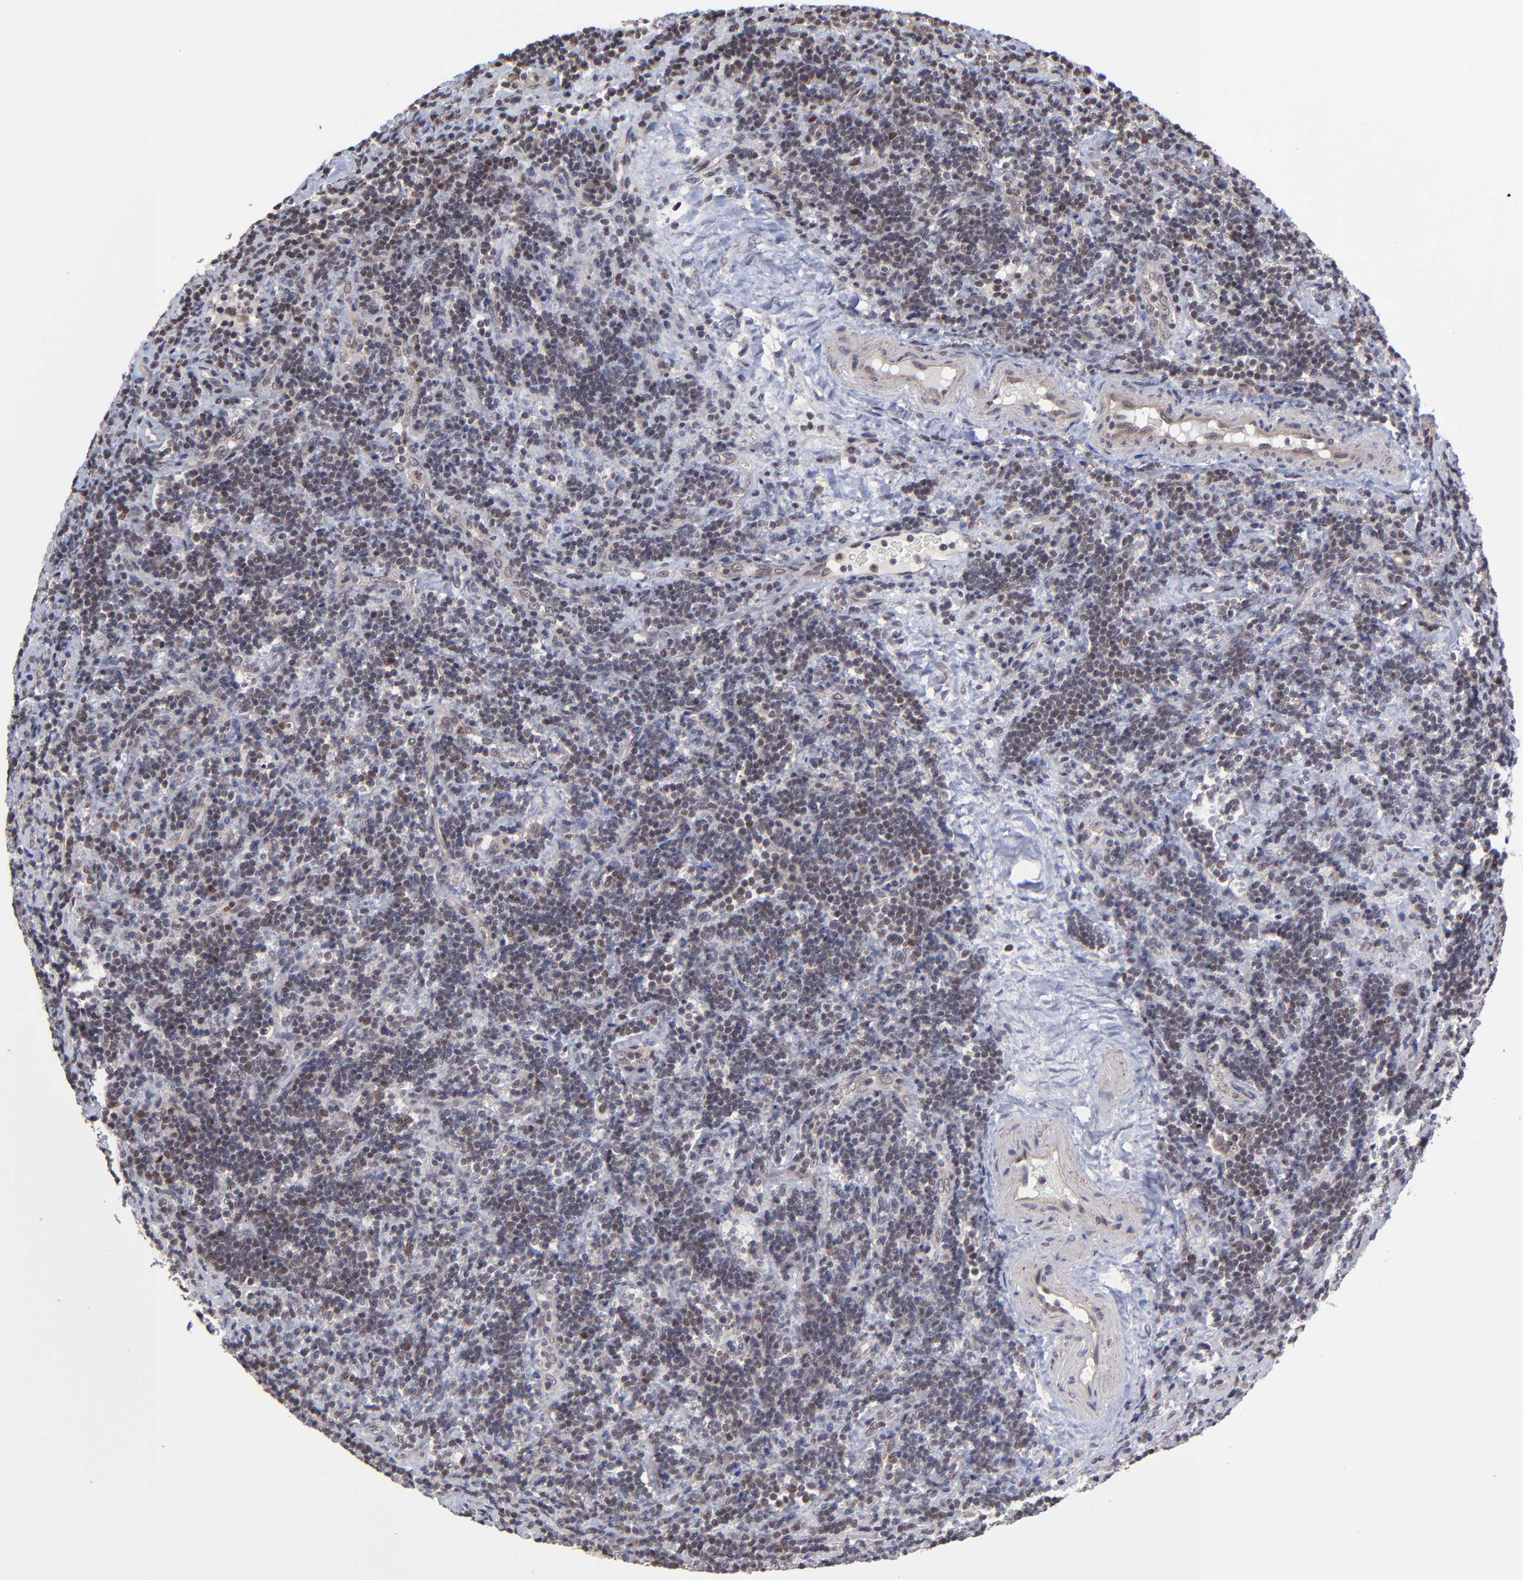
{"staining": {"intensity": "weak", "quantity": "25%-75%", "location": "nuclear"}, "tissue": "lymphoma", "cell_type": "Tumor cells", "image_type": "cancer", "snomed": [{"axis": "morphology", "description": "Malignant lymphoma, non-Hodgkin's type, Low grade"}, {"axis": "topography", "description": "Lymph node"}], "caption": "Approximately 25%-75% of tumor cells in malignant lymphoma, non-Hodgkin's type (low-grade) exhibit weak nuclear protein staining as visualized by brown immunohistochemical staining.", "gene": "ZNF419", "patient": {"sex": "male", "age": 70}}